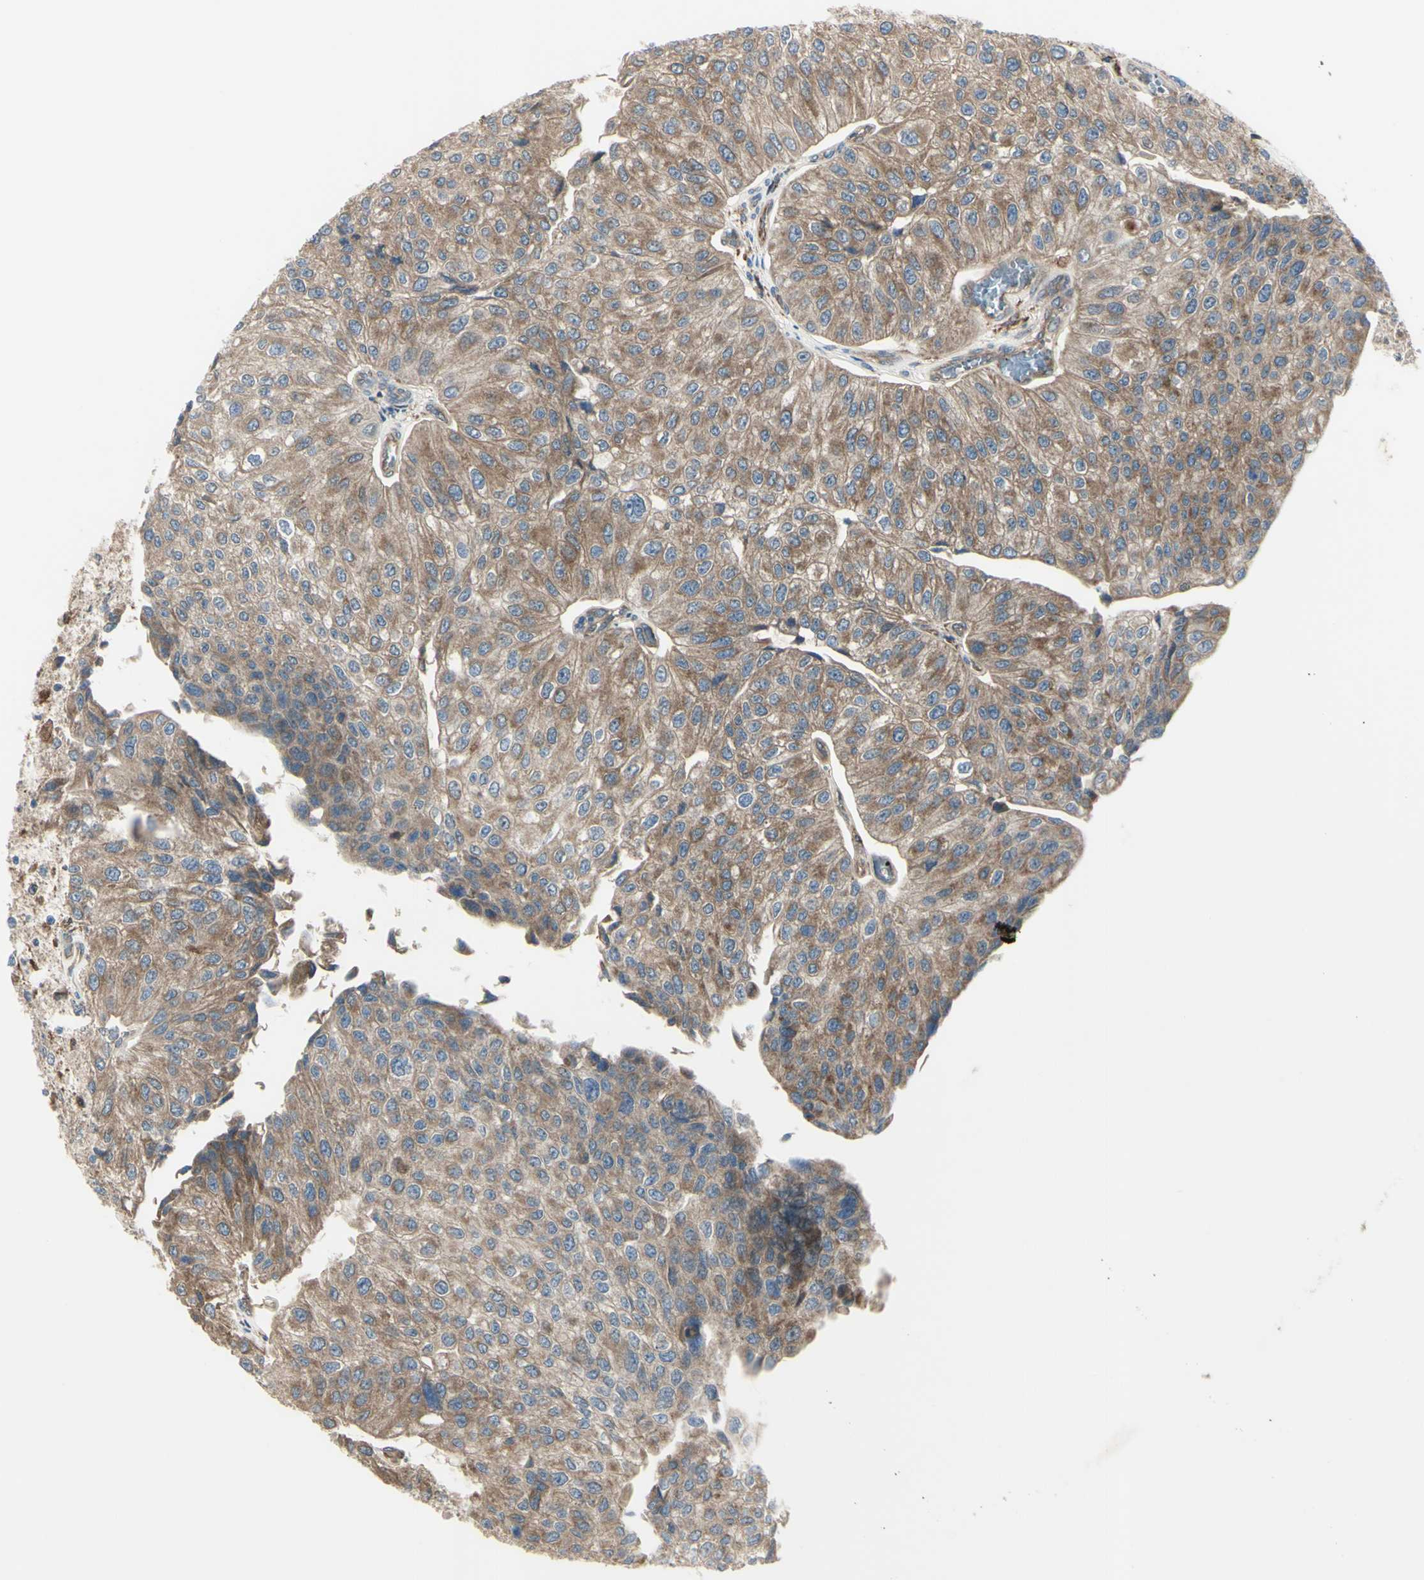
{"staining": {"intensity": "moderate", "quantity": ">75%", "location": "cytoplasmic/membranous"}, "tissue": "urothelial cancer", "cell_type": "Tumor cells", "image_type": "cancer", "snomed": [{"axis": "morphology", "description": "Urothelial carcinoma, High grade"}, {"axis": "topography", "description": "Kidney"}, {"axis": "topography", "description": "Urinary bladder"}], "caption": "Urothelial cancer stained with DAB IHC demonstrates medium levels of moderate cytoplasmic/membranous expression in approximately >75% of tumor cells. (Stains: DAB in brown, nuclei in blue, Microscopy: brightfield microscopy at high magnification).", "gene": "IGSF9B", "patient": {"sex": "male", "age": 77}}